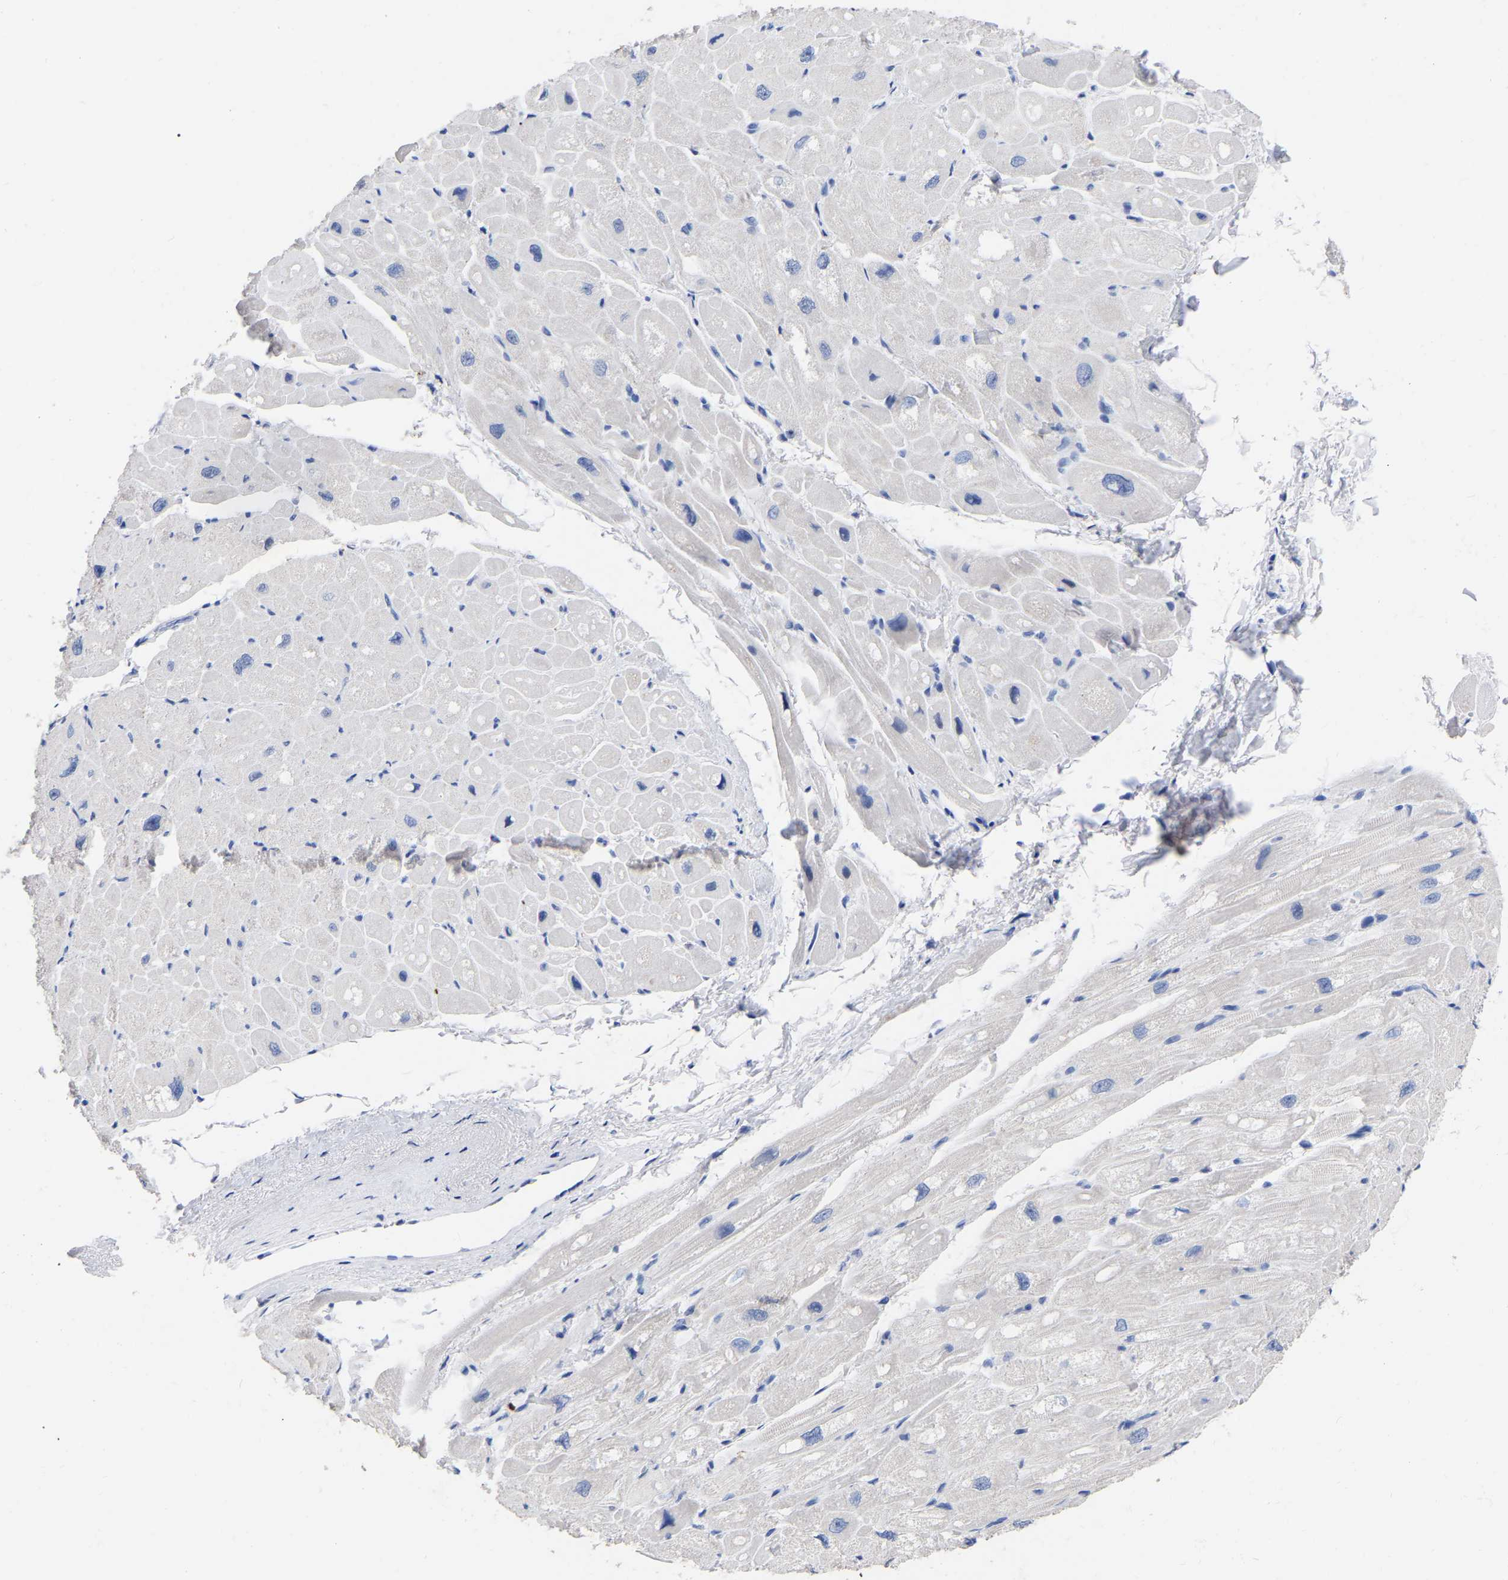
{"staining": {"intensity": "negative", "quantity": "none", "location": "none"}, "tissue": "heart muscle", "cell_type": "Cardiomyocytes", "image_type": "normal", "snomed": [{"axis": "morphology", "description": "Normal tissue, NOS"}, {"axis": "topography", "description": "Heart"}], "caption": "IHC image of benign heart muscle: human heart muscle stained with DAB (3,3'-diaminobenzidine) shows no significant protein positivity in cardiomyocytes. Nuclei are stained in blue.", "gene": "ANXA13", "patient": {"sex": "male", "age": 49}}